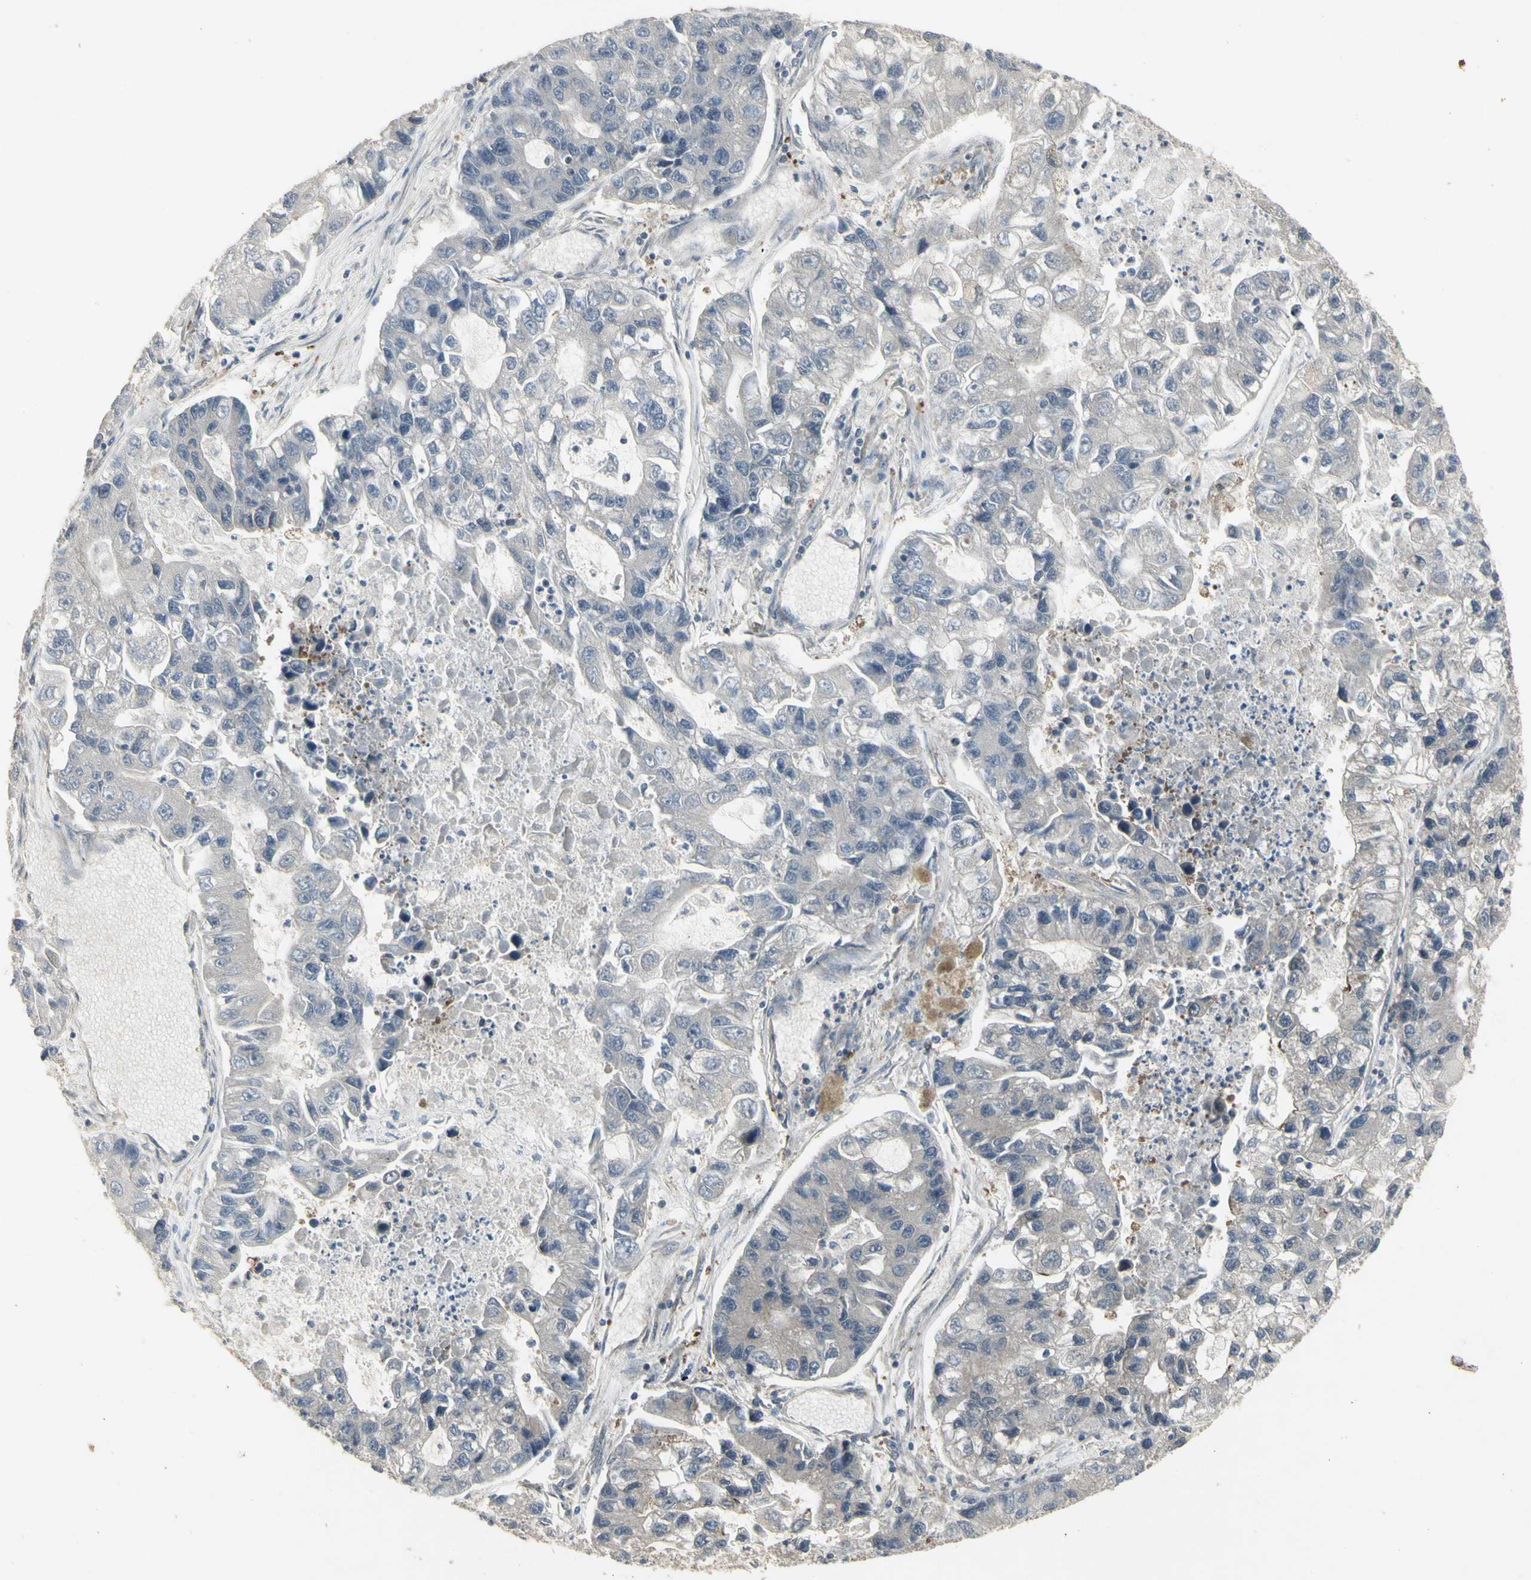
{"staining": {"intensity": "negative", "quantity": "none", "location": "none"}, "tissue": "lung cancer", "cell_type": "Tumor cells", "image_type": "cancer", "snomed": [{"axis": "morphology", "description": "Adenocarcinoma, NOS"}, {"axis": "topography", "description": "Lung"}], "caption": "This is an immunohistochemistry image of human lung adenocarcinoma. There is no staining in tumor cells.", "gene": "CHURC1-FNTB", "patient": {"sex": "female", "age": 51}}